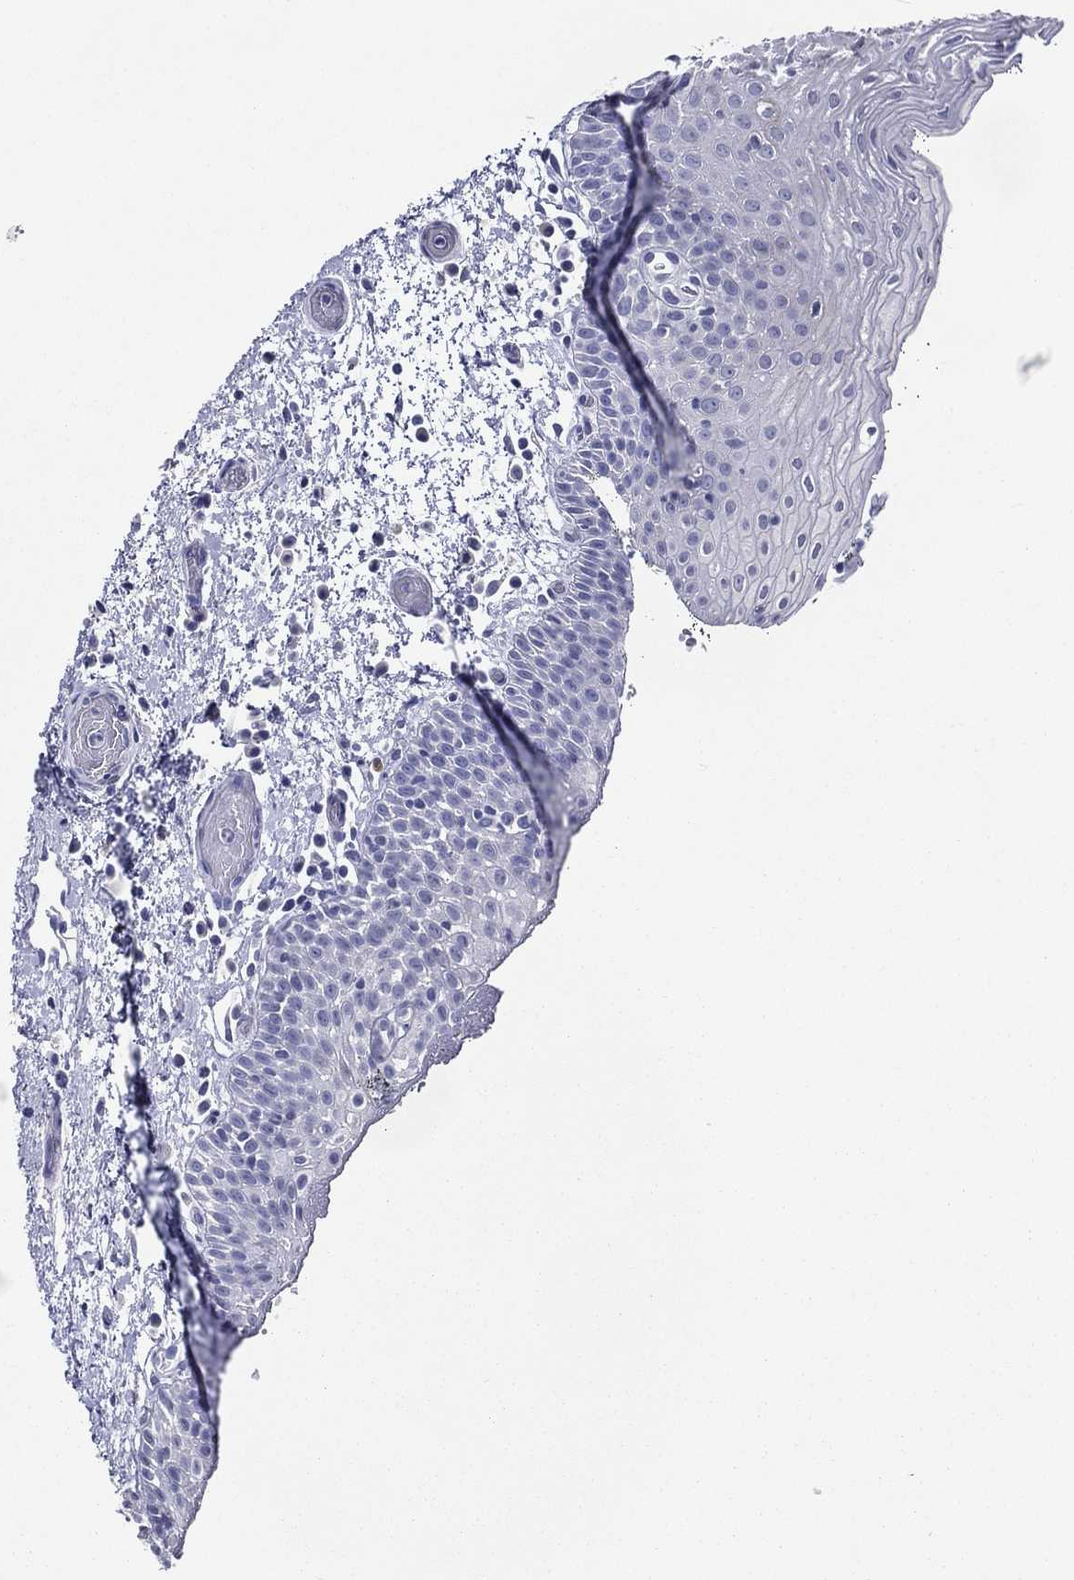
{"staining": {"intensity": "negative", "quantity": "none", "location": "none"}, "tissue": "oral mucosa", "cell_type": "Squamous epithelial cells", "image_type": "normal", "snomed": [{"axis": "morphology", "description": "Normal tissue, NOS"}, {"axis": "morphology", "description": "Squamous cell carcinoma, NOS"}, {"axis": "topography", "description": "Oral tissue"}, {"axis": "topography", "description": "Tounge, NOS"}, {"axis": "topography", "description": "Head-Neck"}], "caption": "Squamous epithelial cells are negative for brown protein staining in unremarkable oral mucosa. (DAB immunohistochemistry visualized using brightfield microscopy, high magnification).", "gene": "ACE2", "patient": {"sex": "female", "age": 80}}